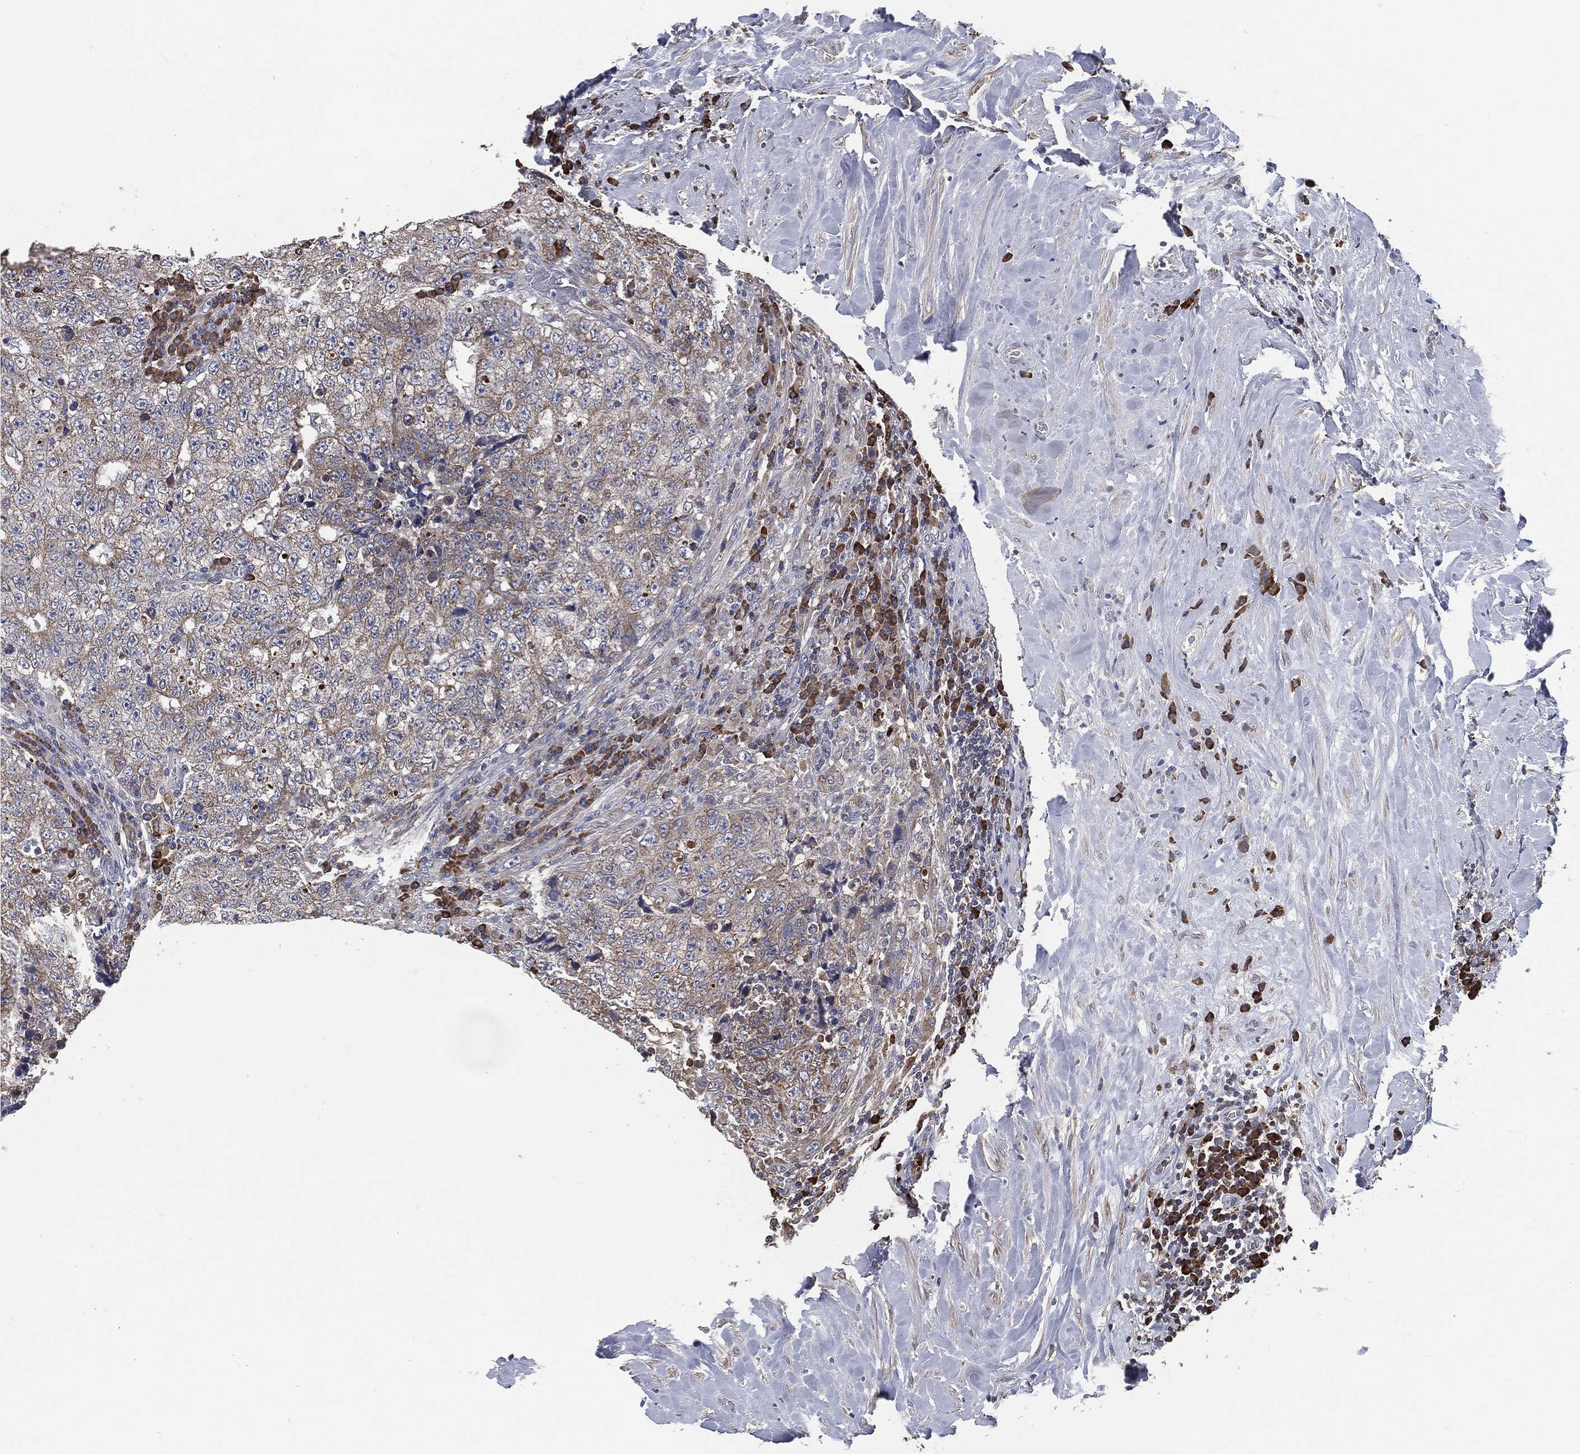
{"staining": {"intensity": "moderate", "quantity": "<25%", "location": "cytoplasmic/membranous"}, "tissue": "testis cancer", "cell_type": "Tumor cells", "image_type": "cancer", "snomed": [{"axis": "morphology", "description": "Necrosis, NOS"}, {"axis": "morphology", "description": "Carcinoma, Embryonal, NOS"}, {"axis": "topography", "description": "Testis"}], "caption": "Approximately <25% of tumor cells in testis embryonal carcinoma show moderate cytoplasmic/membranous protein expression as visualized by brown immunohistochemical staining.", "gene": "PRDX4", "patient": {"sex": "male", "age": 19}}